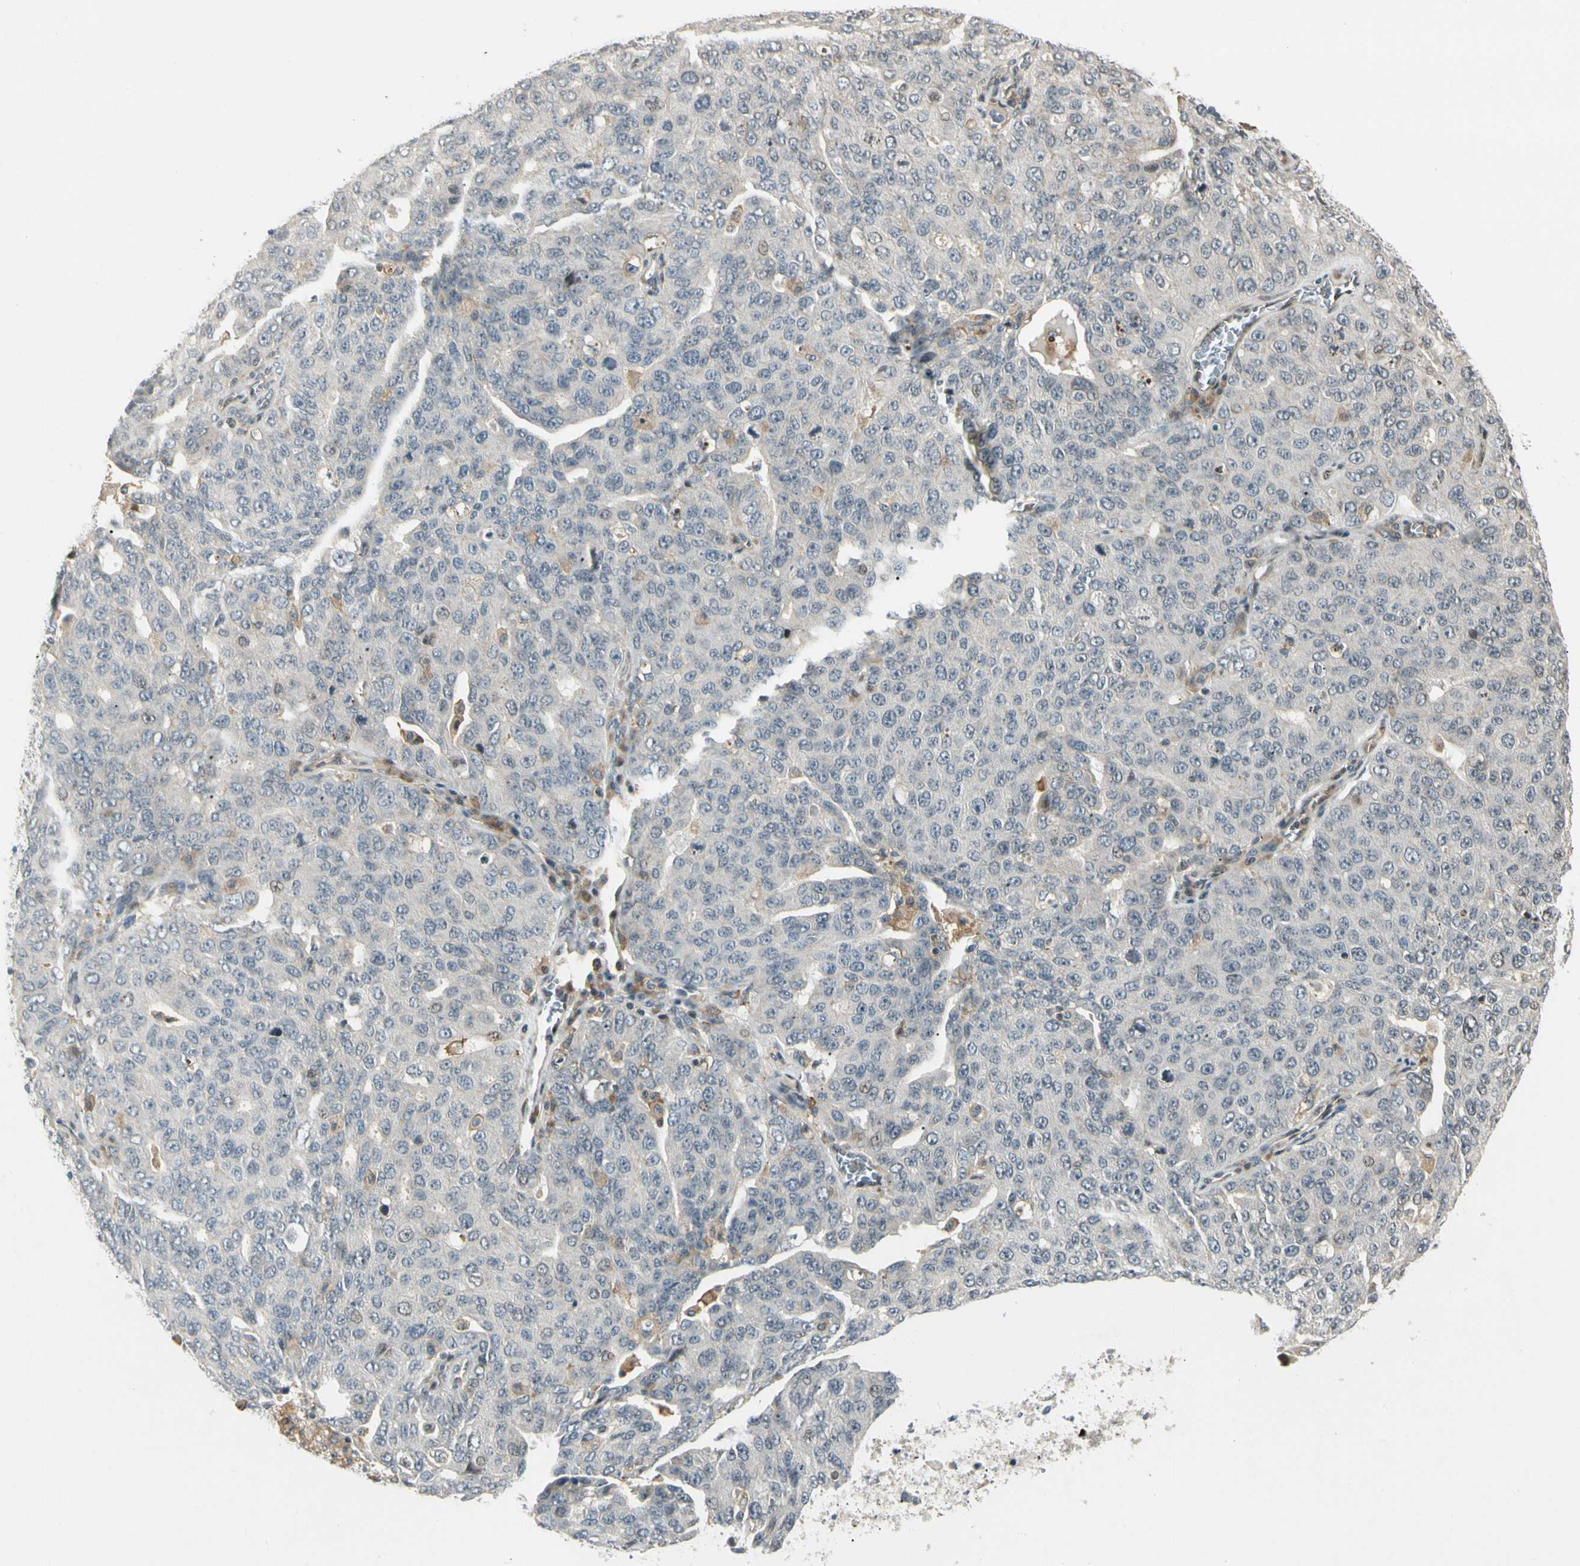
{"staining": {"intensity": "negative", "quantity": "none", "location": "none"}, "tissue": "ovarian cancer", "cell_type": "Tumor cells", "image_type": "cancer", "snomed": [{"axis": "morphology", "description": "Carcinoma, endometroid"}, {"axis": "topography", "description": "Ovary"}], "caption": "This is an immunohistochemistry photomicrograph of human ovarian cancer. There is no expression in tumor cells.", "gene": "FNDC3B", "patient": {"sex": "female", "age": 62}}